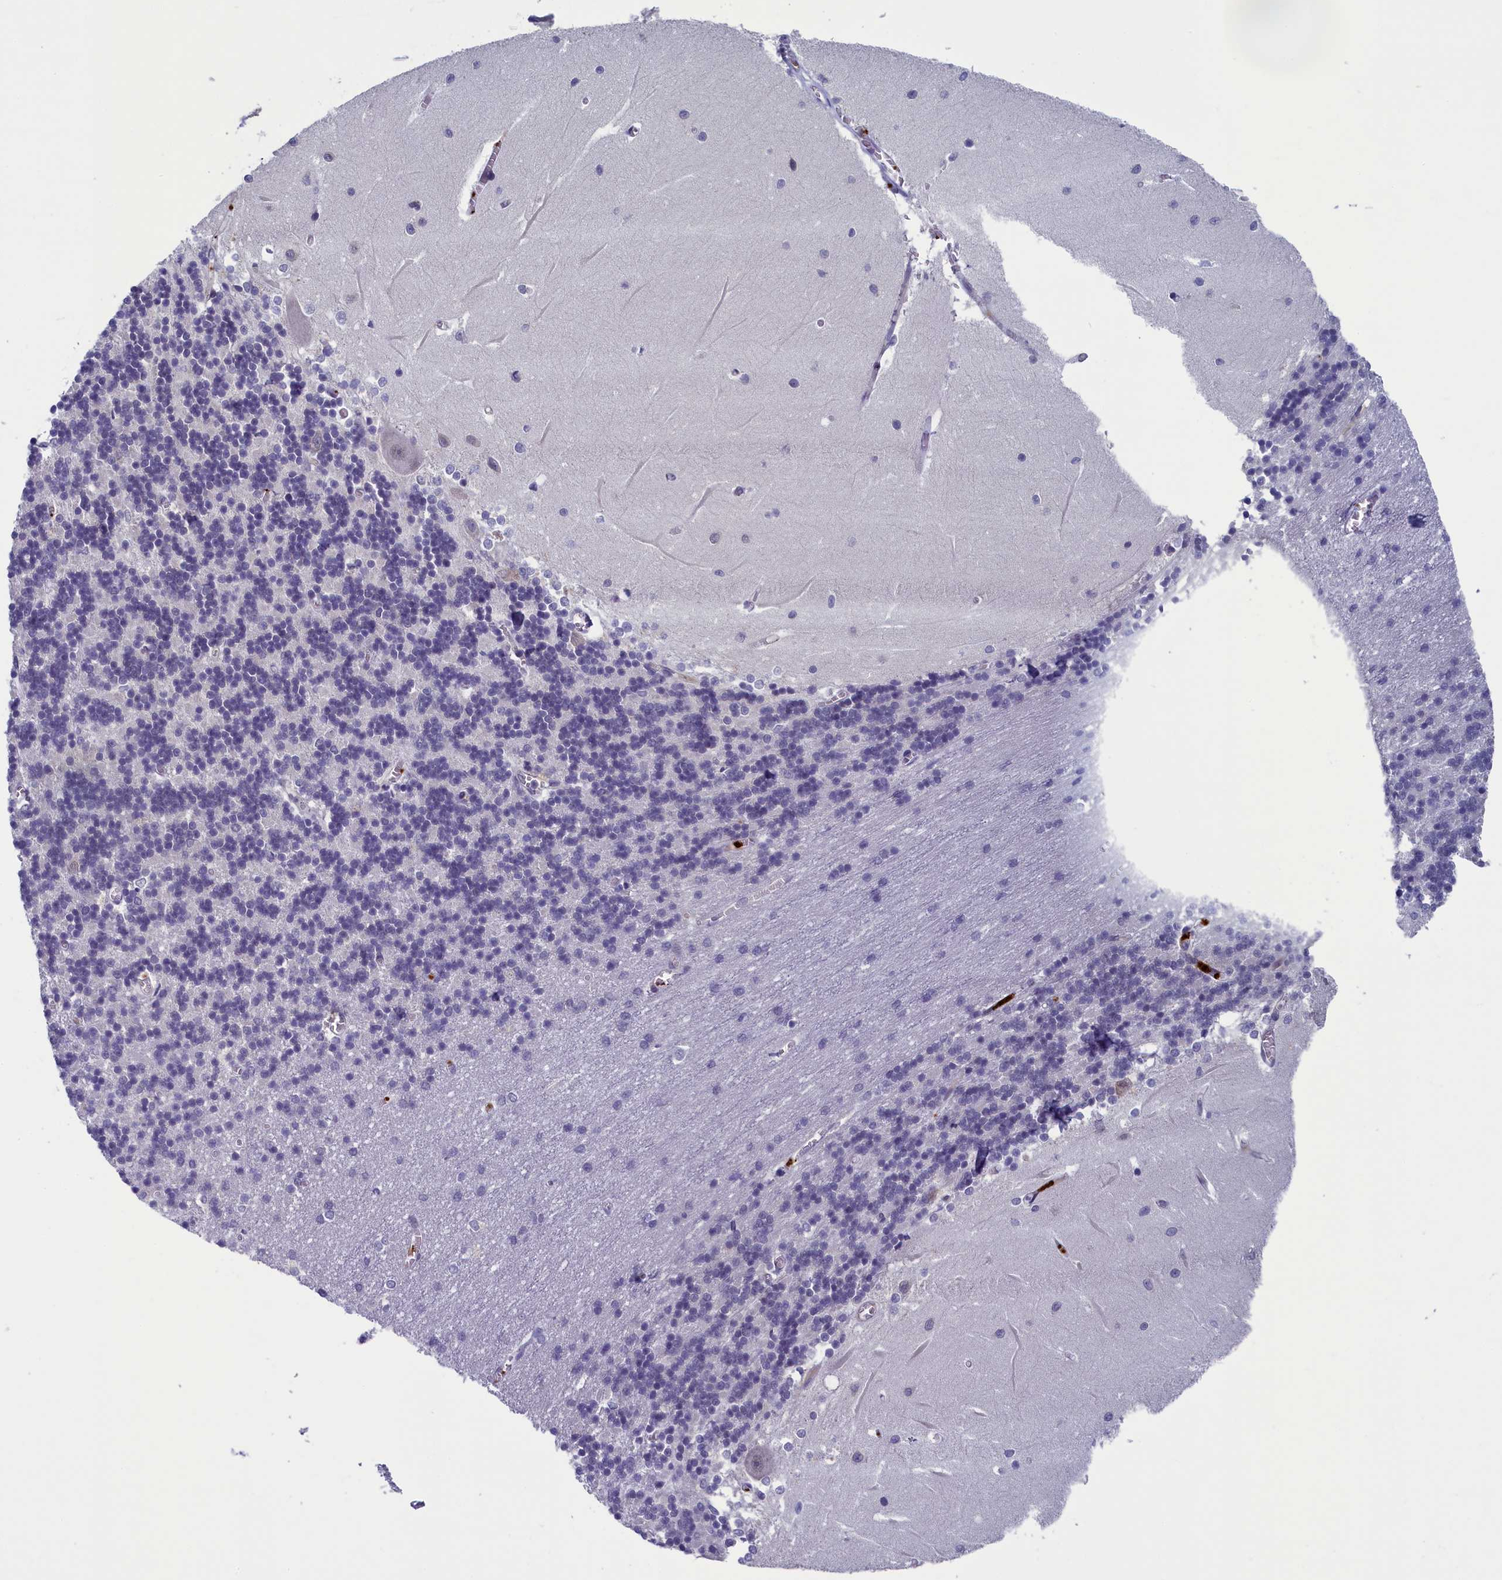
{"staining": {"intensity": "negative", "quantity": "none", "location": "none"}, "tissue": "cerebellum", "cell_type": "Cells in granular layer", "image_type": "normal", "snomed": [{"axis": "morphology", "description": "Normal tissue, NOS"}, {"axis": "topography", "description": "Cerebellum"}], "caption": "This is a photomicrograph of immunohistochemistry (IHC) staining of benign cerebellum, which shows no expression in cells in granular layer. (DAB (3,3'-diaminobenzidine) immunohistochemistry (IHC) visualized using brightfield microscopy, high magnification).", "gene": "AIFM2", "patient": {"sex": "male", "age": 37}}